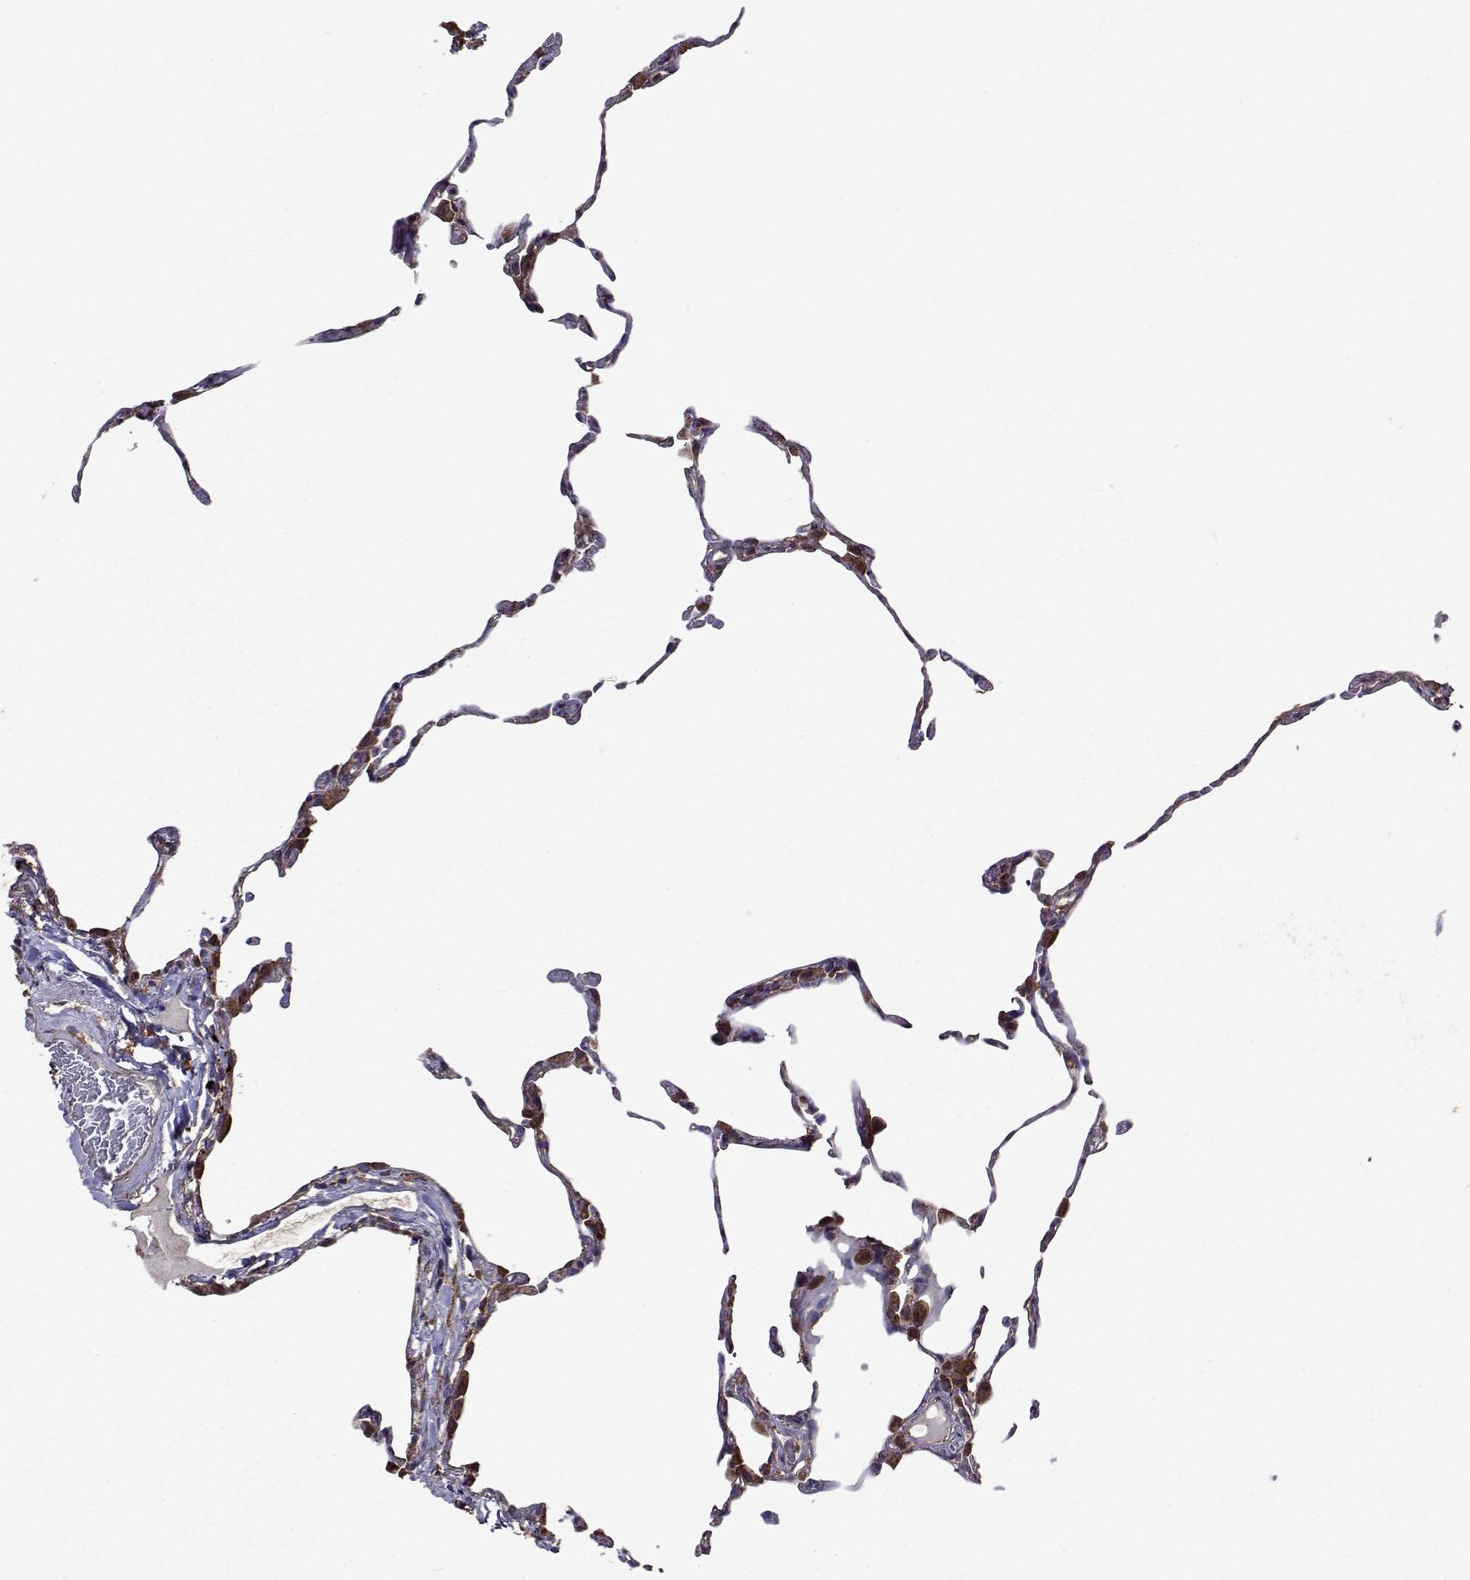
{"staining": {"intensity": "moderate", "quantity": "<25%", "location": "cytoplasmic/membranous"}, "tissue": "lung", "cell_type": "Alveolar cells", "image_type": "normal", "snomed": [{"axis": "morphology", "description": "Normal tissue, NOS"}, {"axis": "topography", "description": "Lung"}], "caption": "Protein expression analysis of normal lung displays moderate cytoplasmic/membranous expression in approximately <25% of alveolar cells.", "gene": "TARBP2", "patient": {"sex": "female", "age": 57}}